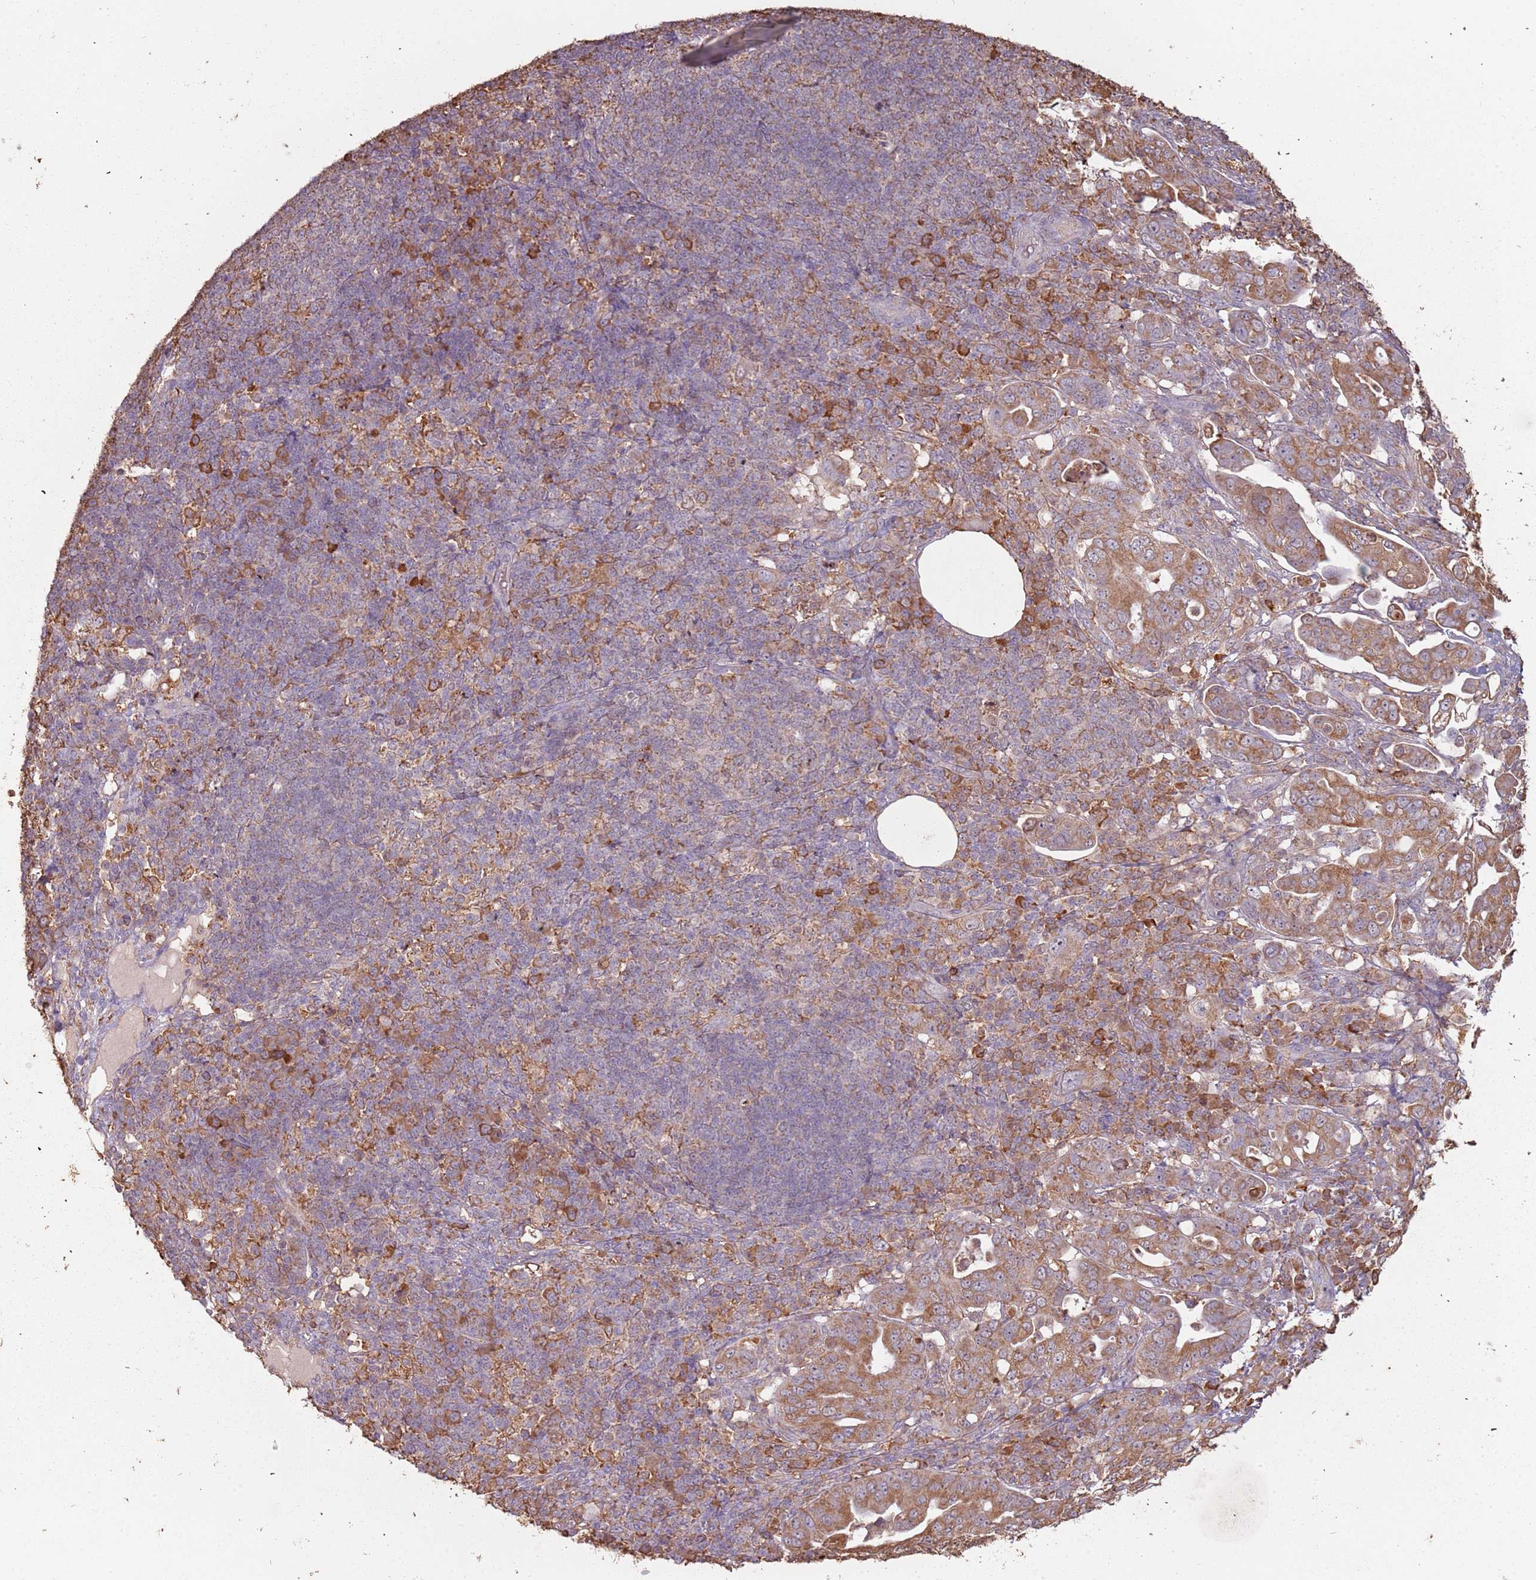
{"staining": {"intensity": "moderate", "quantity": ">75%", "location": "cytoplasmic/membranous"}, "tissue": "pancreatic cancer", "cell_type": "Tumor cells", "image_type": "cancer", "snomed": [{"axis": "morphology", "description": "Normal tissue, NOS"}, {"axis": "morphology", "description": "Adenocarcinoma, NOS"}, {"axis": "topography", "description": "Lymph node"}, {"axis": "topography", "description": "Pancreas"}], "caption": "Immunohistochemical staining of human pancreatic cancer (adenocarcinoma) reveals medium levels of moderate cytoplasmic/membranous protein positivity in about >75% of tumor cells.", "gene": "ATOSB", "patient": {"sex": "female", "age": 67}}